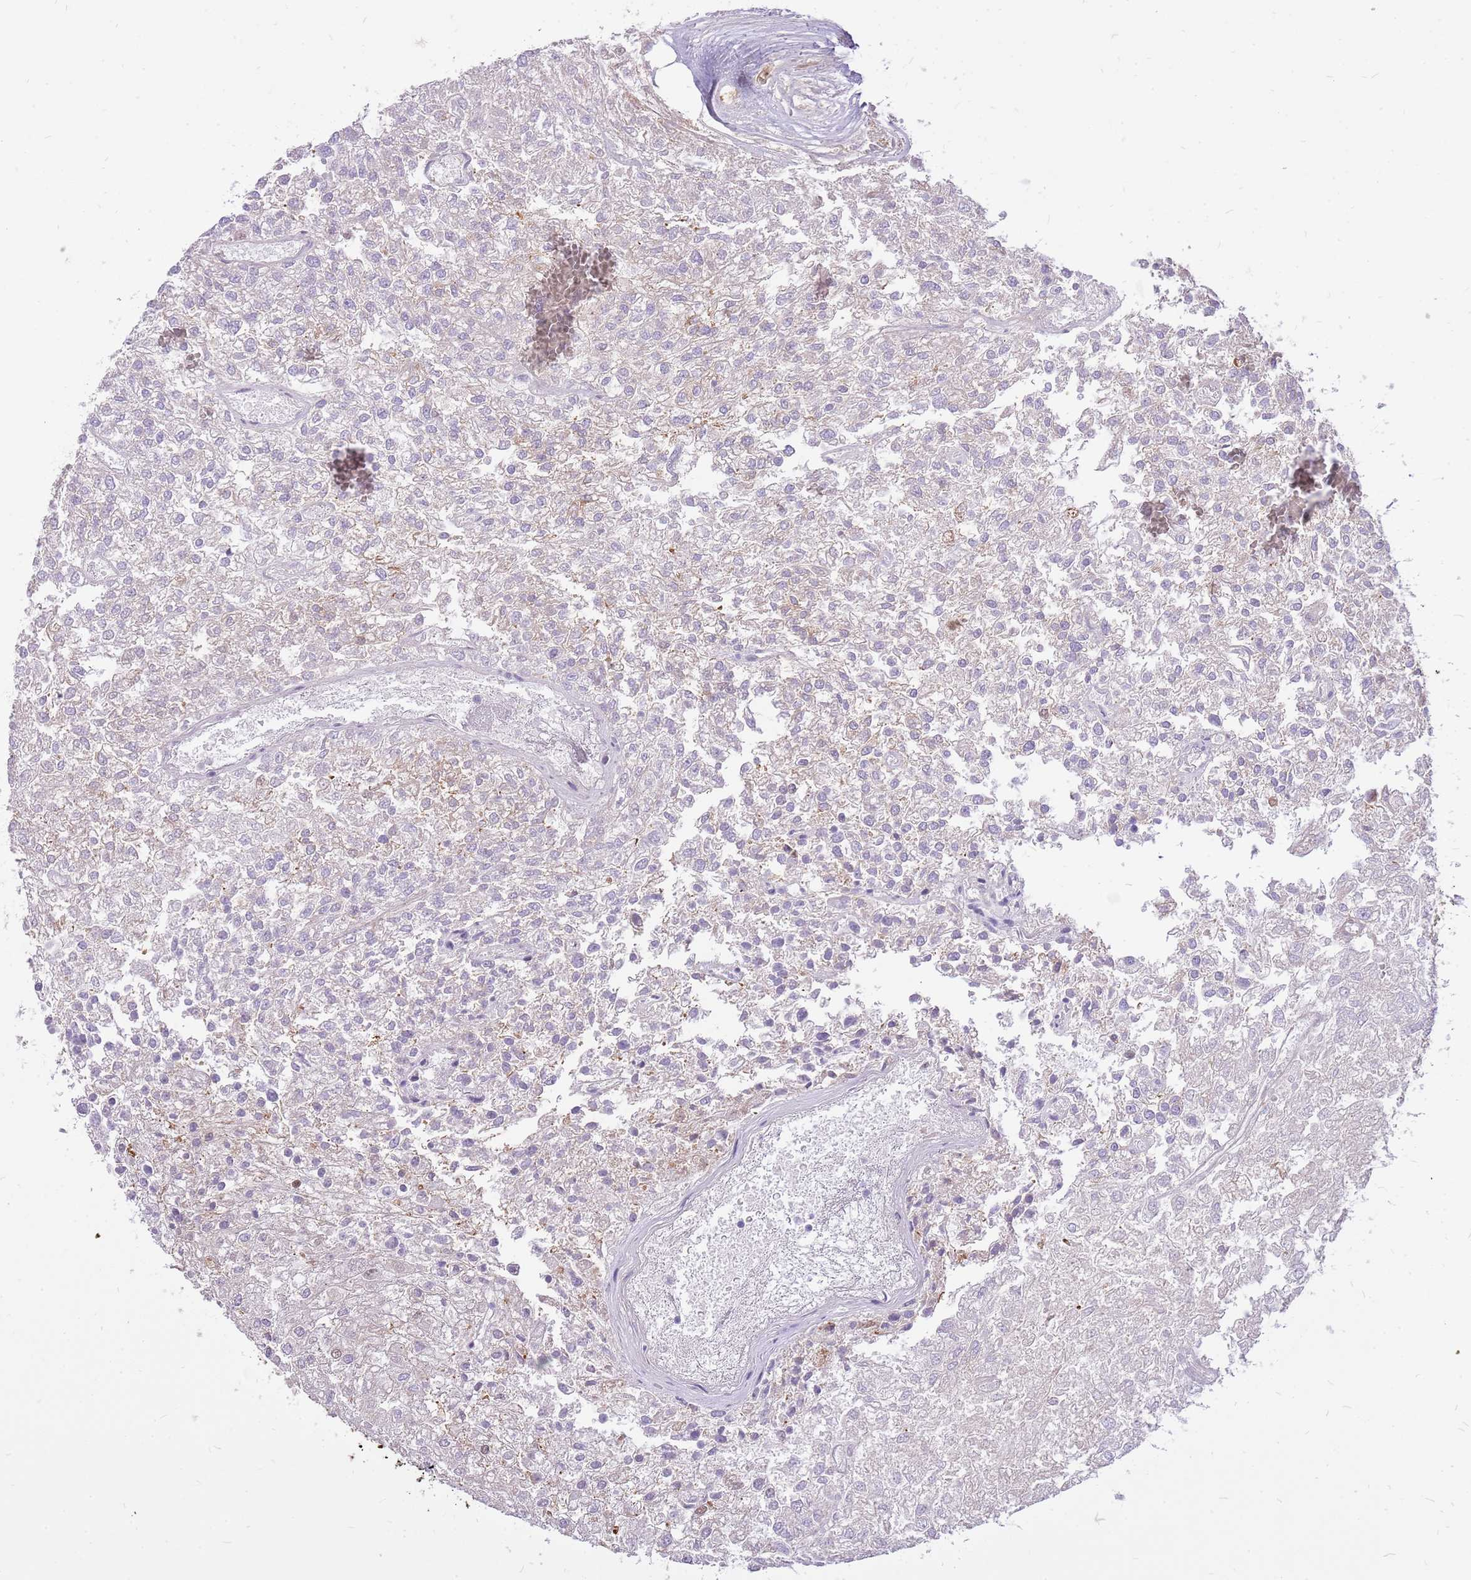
{"staining": {"intensity": "negative", "quantity": "none", "location": "none"}, "tissue": "renal cancer", "cell_type": "Tumor cells", "image_type": "cancer", "snomed": [{"axis": "morphology", "description": "Adenocarcinoma, NOS"}, {"axis": "topography", "description": "Kidney"}], "caption": "The immunohistochemistry photomicrograph has no significant positivity in tumor cells of renal cancer (adenocarcinoma) tissue. The staining is performed using DAB brown chromogen with nuclei counter-stained in using hematoxylin.", "gene": "WASHC4", "patient": {"sex": "female", "age": 54}}